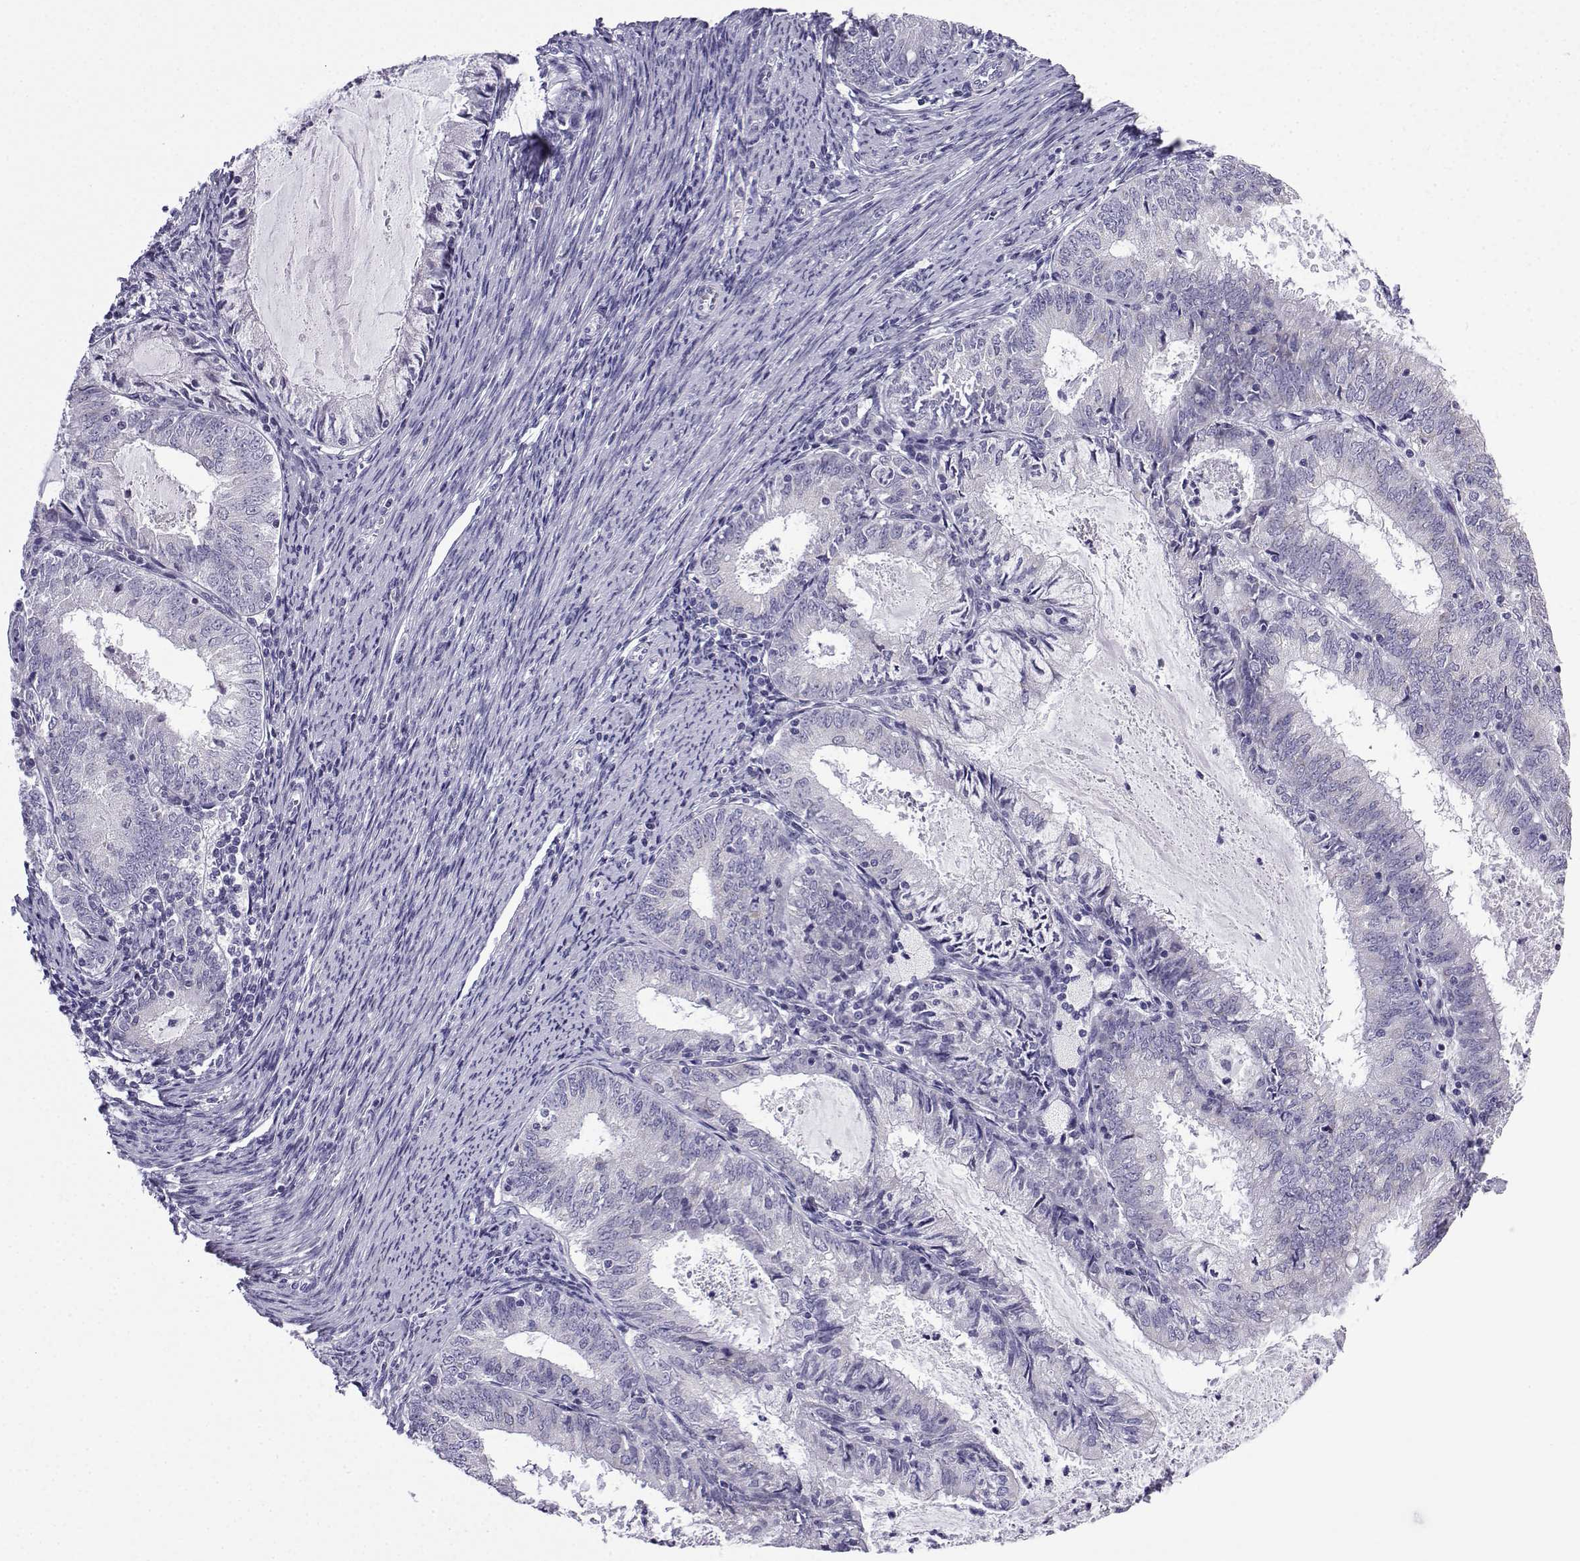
{"staining": {"intensity": "negative", "quantity": "none", "location": "none"}, "tissue": "endometrial cancer", "cell_type": "Tumor cells", "image_type": "cancer", "snomed": [{"axis": "morphology", "description": "Adenocarcinoma, NOS"}, {"axis": "topography", "description": "Endometrium"}], "caption": "Tumor cells are negative for brown protein staining in adenocarcinoma (endometrial).", "gene": "ACRBP", "patient": {"sex": "female", "age": 57}}